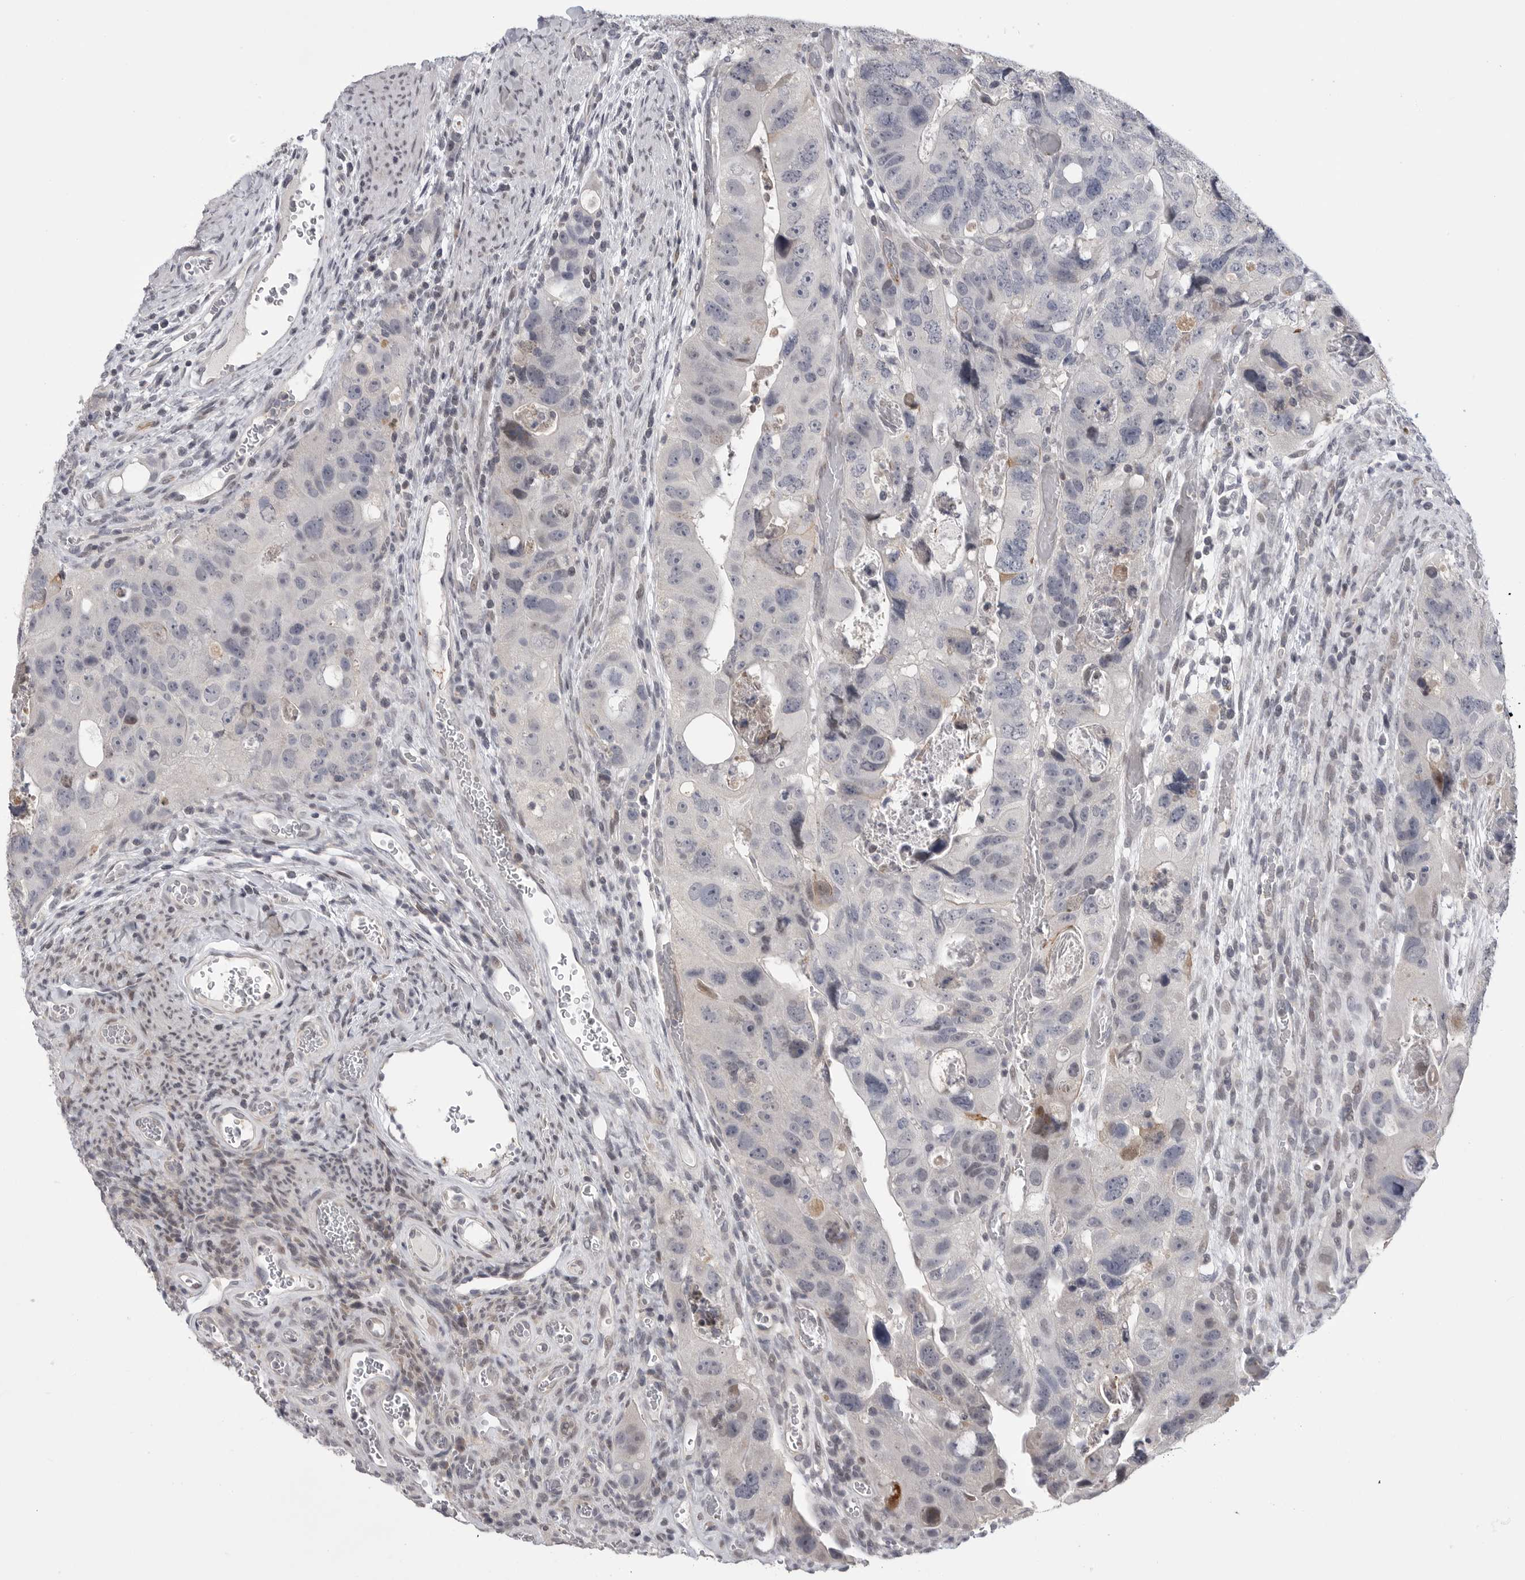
{"staining": {"intensity": "negative", "quantity": "none", "location": "none"}, "tissue": "colorectal cancer", "cell_type": "Tumor cells", "image_type": "cancer", "snomed": [{"axis": "morphology", "description": "Adenocarcinoma, NOS"}, {"axis": "topography", "description": "Rectum"}], "caption": "High magnification brightfield microscopy of colorectal cancer stained with DAB (3,3'-diaminobenzidine) (brown) and counterstained with hematoxylin (blue): tumor cells show no significant positivity.", "gene": "FBXO43", "patient": {"sex": "male", "age": 59}}